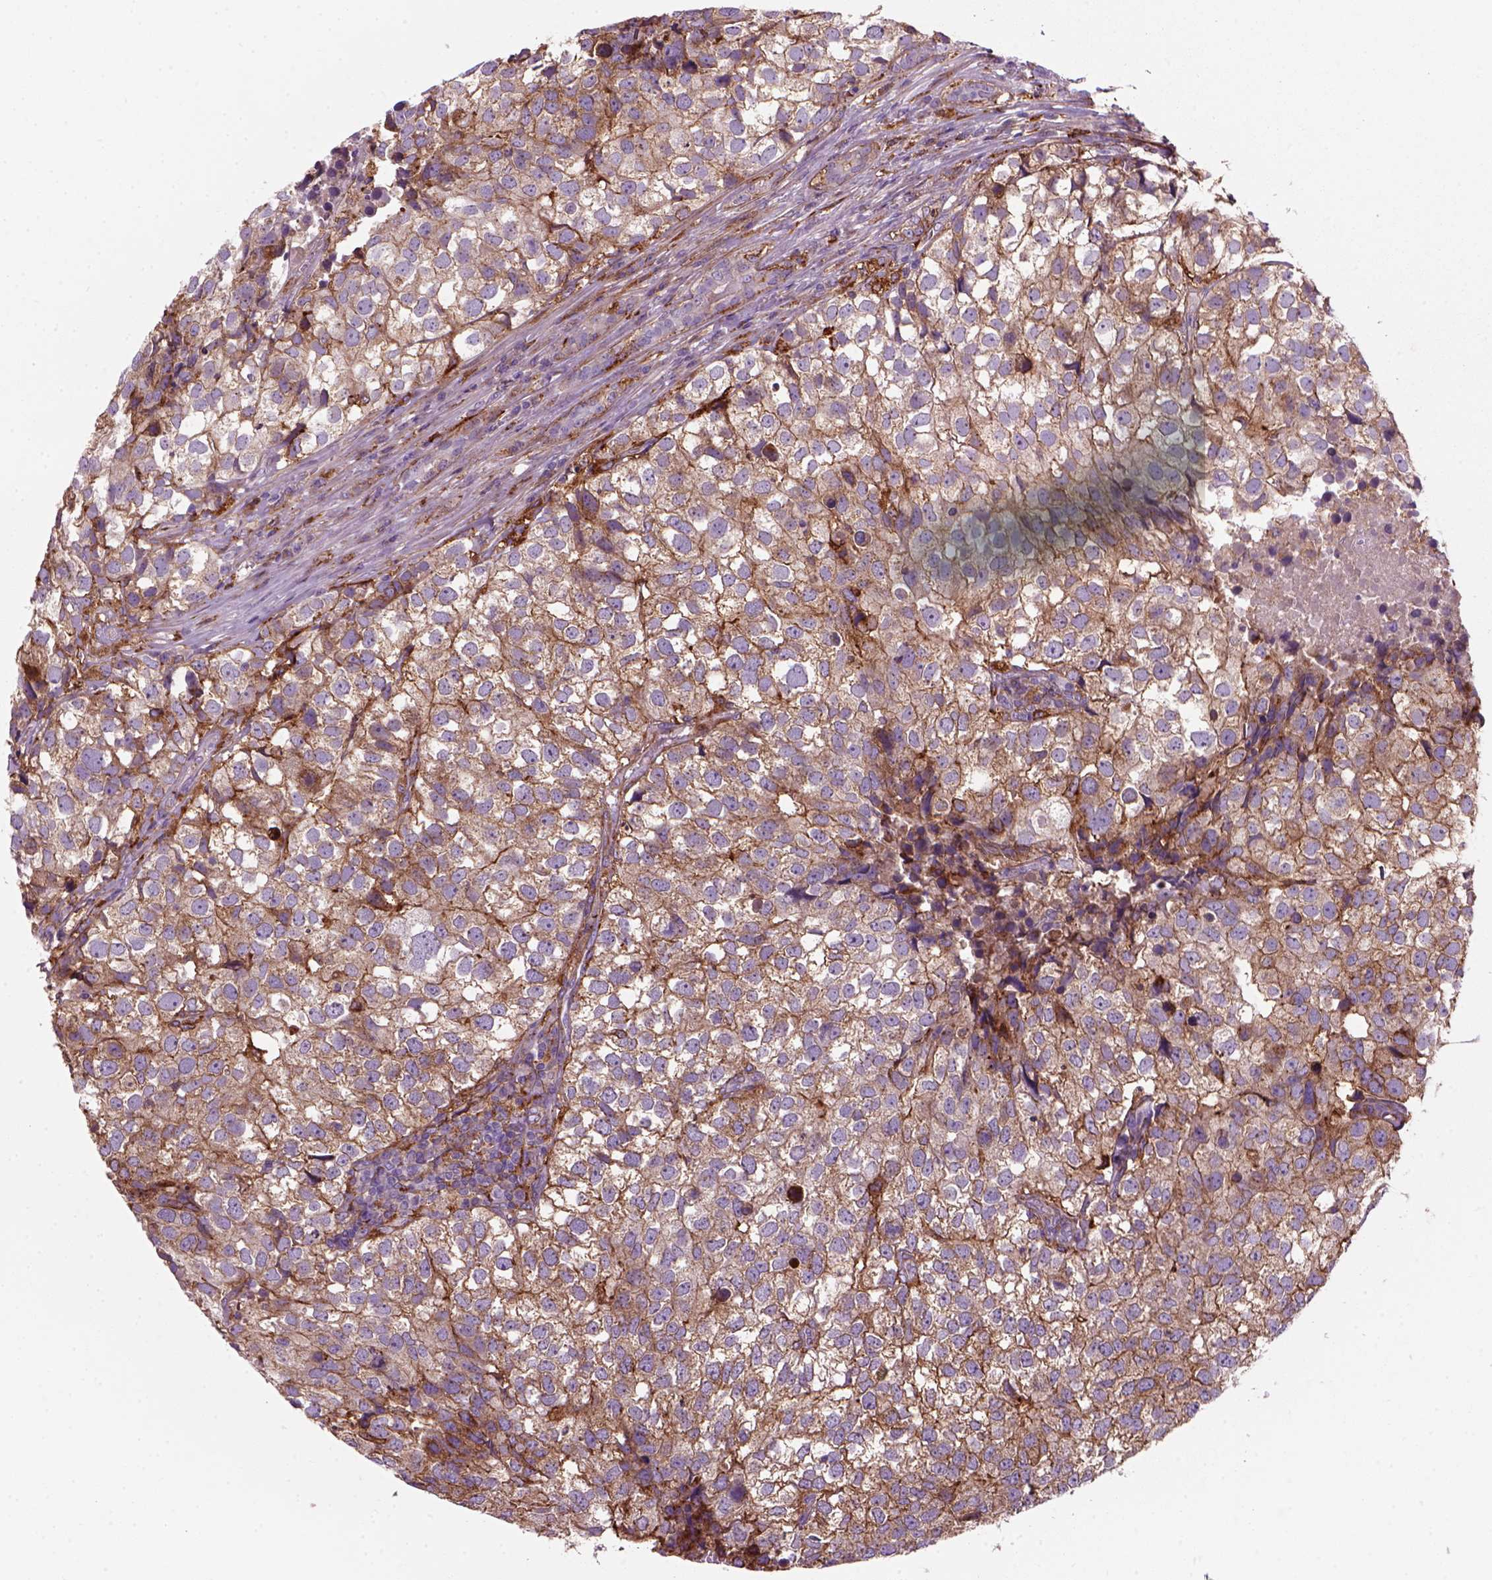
{"staining": {"intensity": "strong", "quantity": "25%-75%", "location": "cytoplasmic/membranous"}, "tissue": "breast cancer", "cell_type": "Tumor cells", "image_type": "cancer", "snomed": [{"axis": "morphology", "description": "Duct carcinoma"}, {"axis": "topography", "description": "Breast"}], "caption": "Approximately 25%-75% of tumor cells in human breast infiltrating ductal carcinoma exhibit strong cytoplasmic/membranous protein positivity as visualized by brown immunohistochemical staining.", "gene": "MARCKS", "patient": {"sex": "female", "age": 30}}